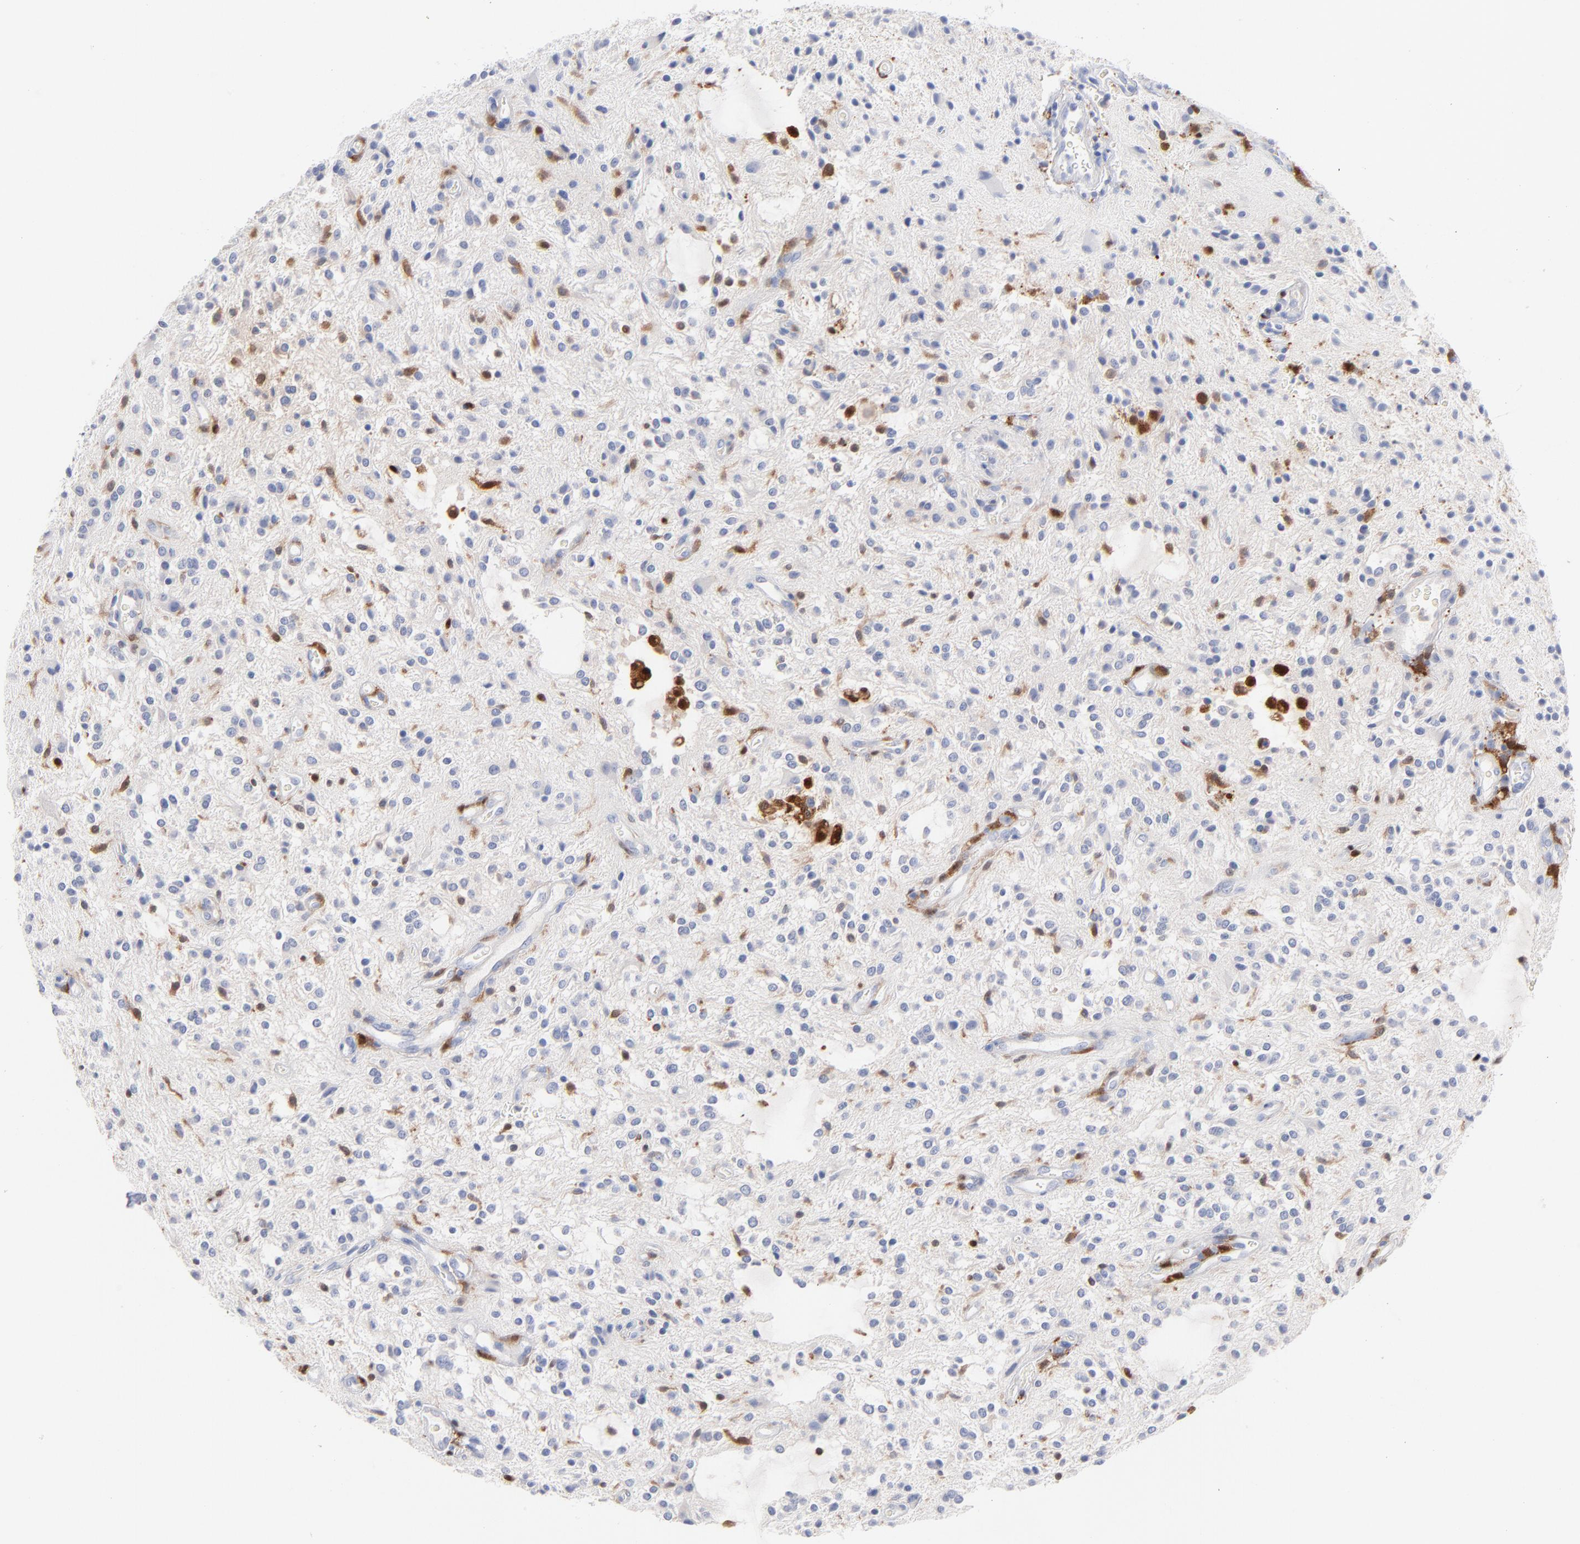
{"staining": {"intensity": "negative", "quantity": "none", "location": "none"}, "tissue": "glioma", "cell_type": "Tumor cells", "image_type": "cancer", "snomed": [{"axis": "morphology", "description": "Glioma, malignant, NOS"}, {"axis": "topography", "description": "Cerebellum"}], "caption": "Glioma was stained to show a protein in brown. There is no significant positivity in tumor cells.", "gene": "IFIT2", "patient": {"sex": "female", "age": 10}}